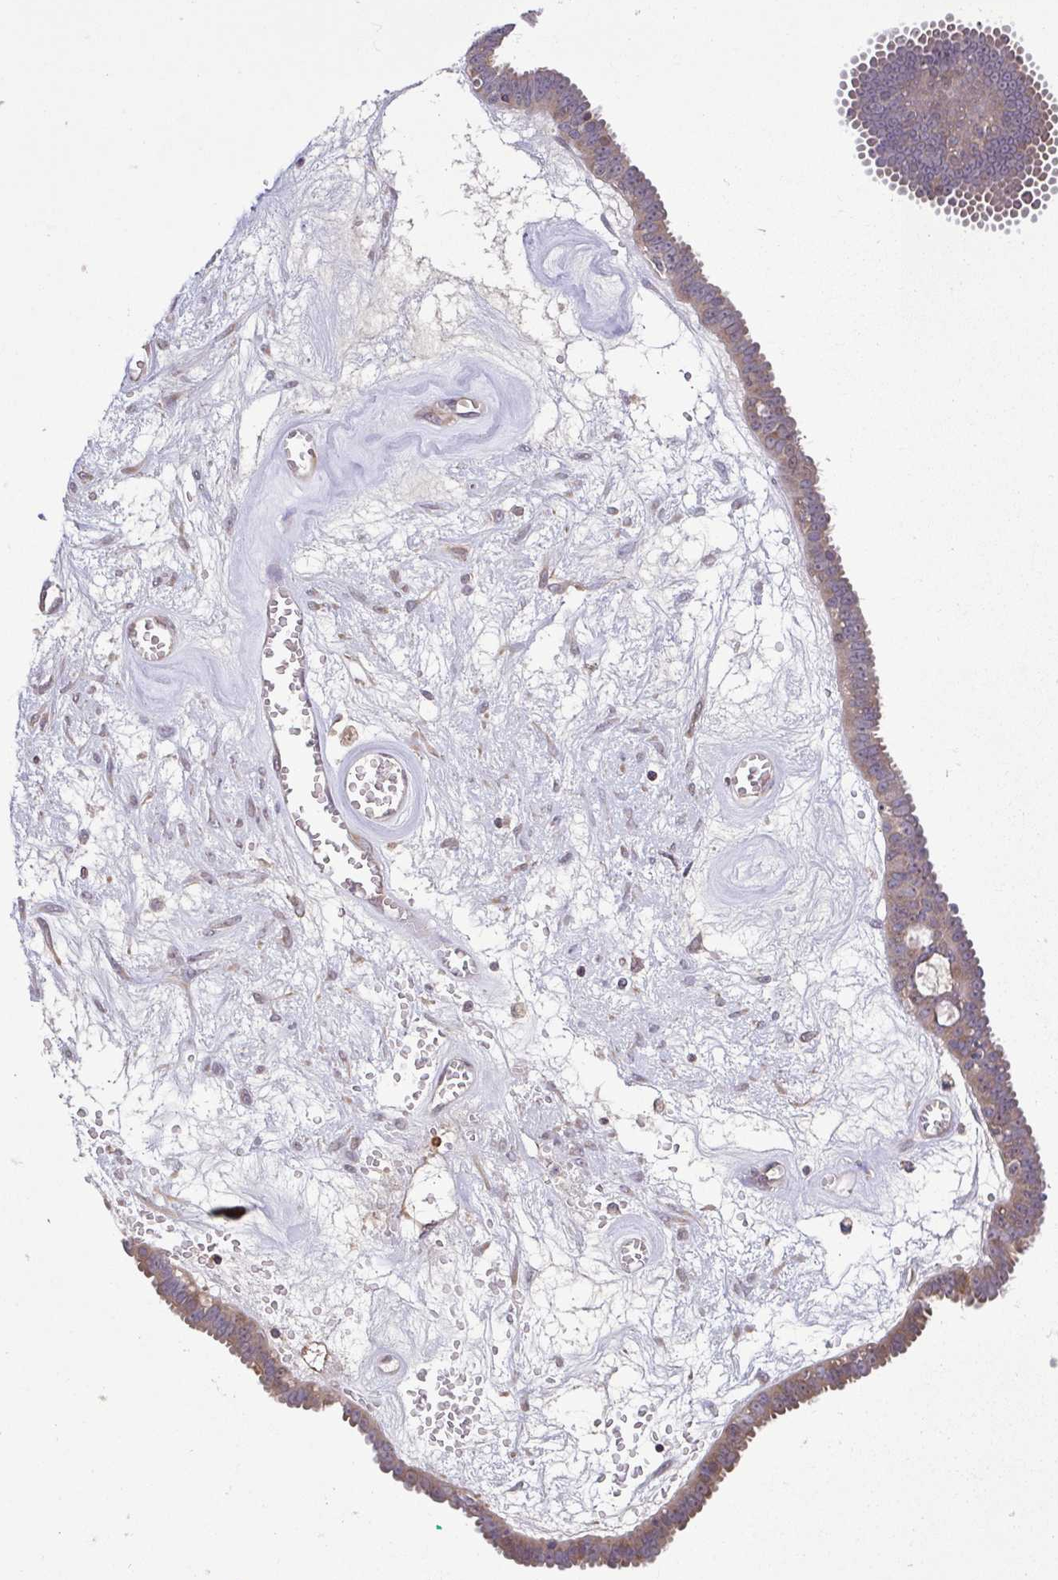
{"staining": {"intensity": "moderate", "quantity": ">75%", "location": "cytoplasmic/membranous"}, "tissue": "ovarian cancer", "cell_type": "Tumor cells", "image_type": "cancer", "snomed": [{"axis": "morphology", "description": "Cystadenocarcinoma, serous, NOS"}, {"axis": "topography", "description": "Ovary"}], "caption": "Human ovarian cancer stained with a protein marker shows moderate staining in tumor cells.", "gene": "OSBPL7", "patient": {"sex": "female", "age": 71}}